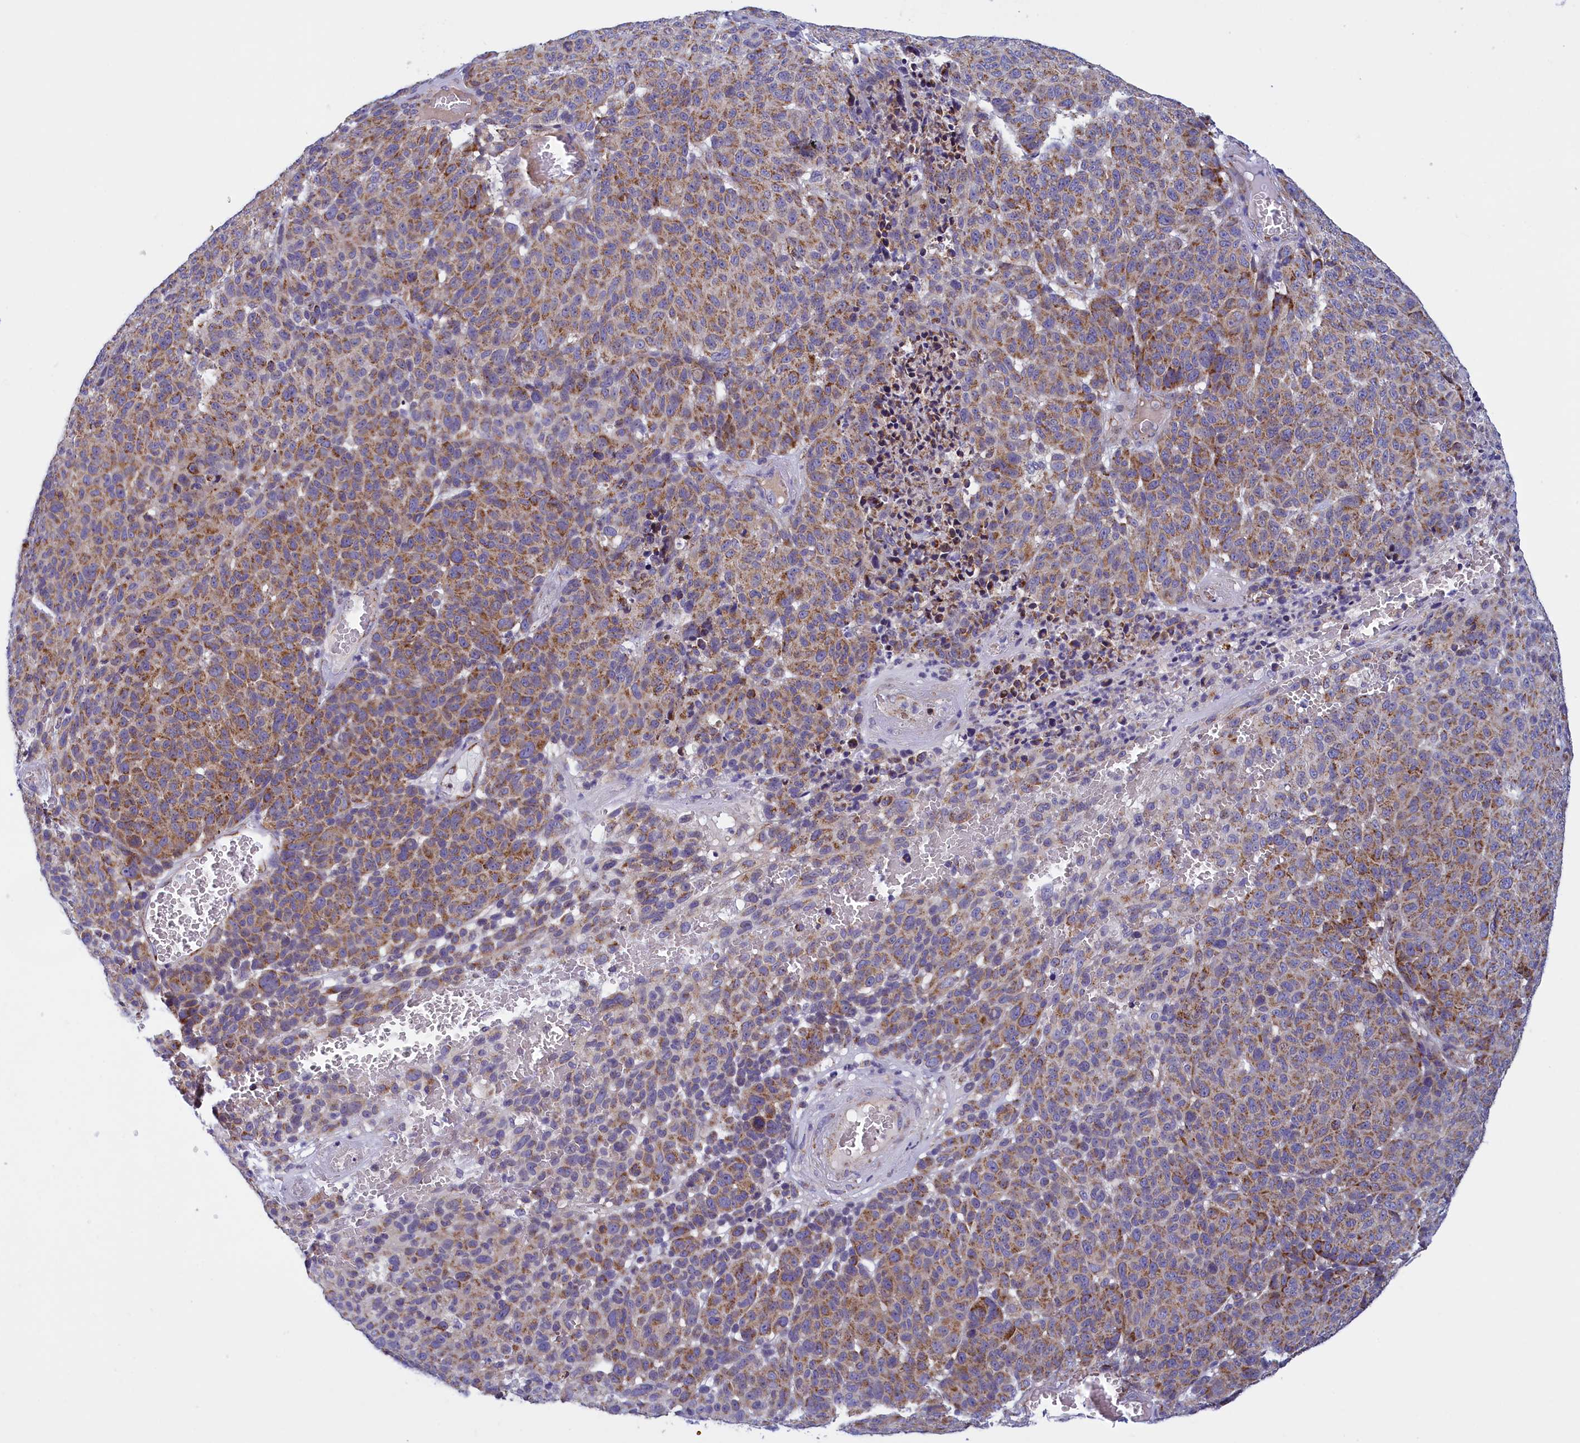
{"staining": {"intensity": "moderate", "quantity": ">75%", "location": "cytoplasmic/membranous"}, "tissue": "melanoma", "cell_type": "Tumor cells", "image_type": "cancer", "snomed": [{"axis": "morphology", "description": "Malignant melanoma, NOS"}, {"axis": "topography", "description": "Skin"}], "caption": "High-power microscopy captured an immunohistochemistry (IHC) micrograph of melanoma, revealing moderate cytoplasmic/membranous positivity in about >75% of tumor cells.", "gene": "IFT122", "patient": {"sex": "male", "age": 49}}